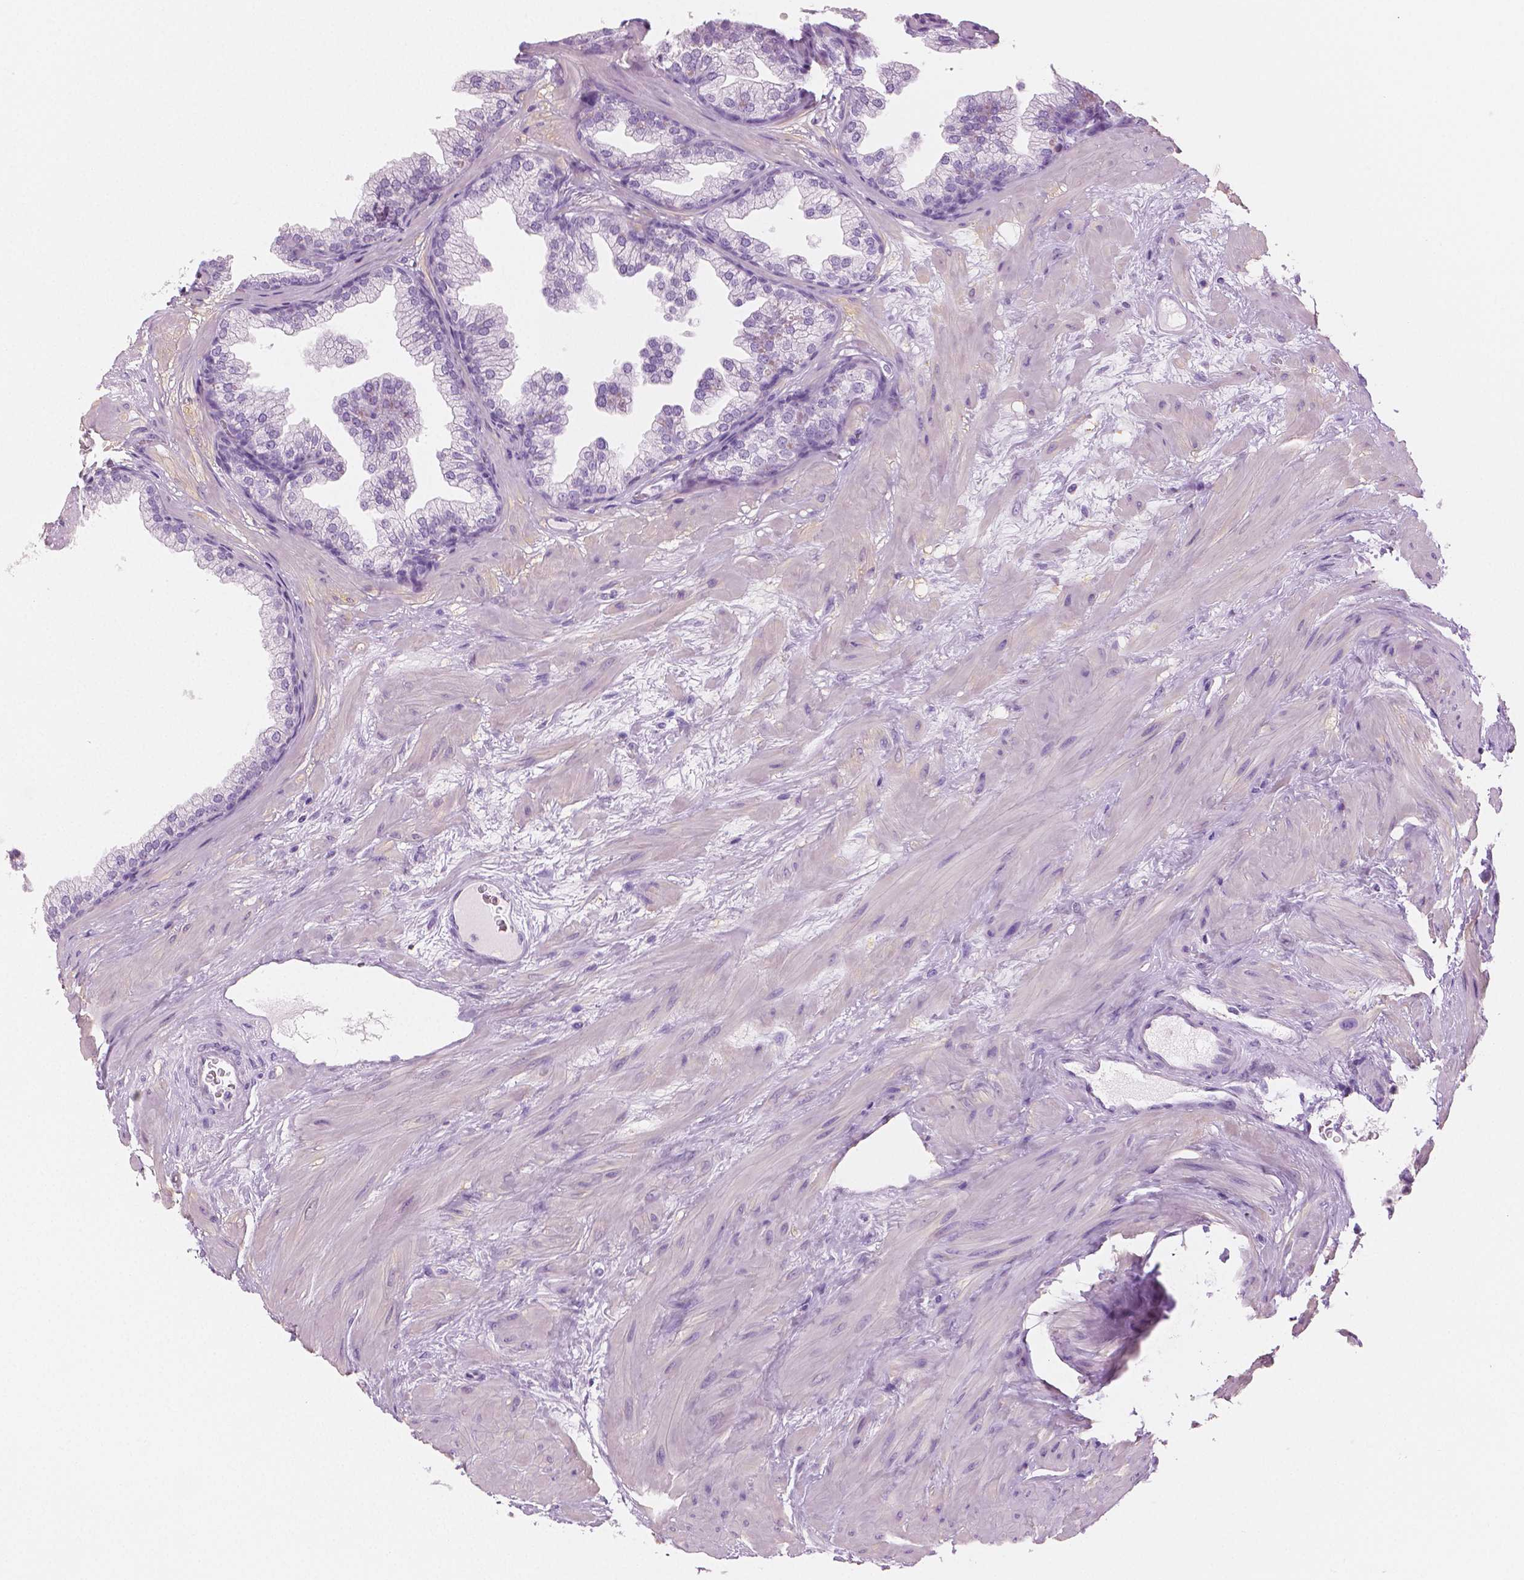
{"staining": {"intensity": "negative", "quantity": "none", "location": "none"}, "tissue": "prostate", "cell_type": "Glandular cells", "image_type": "normal", "snomed": [{"axis": "morphology", "description": "Normal tissue, NOS"}, {"axis": "topography", "description": "Prostate"}], "caption": "Immunohistochemistry (IHC) histopathology image of normal prostate: human prostate stained with DAB demonstrates no significant protein positivity in glandular cells.", "gene": "PLIN4", "patient": {"sex": "male", "age": 37}}